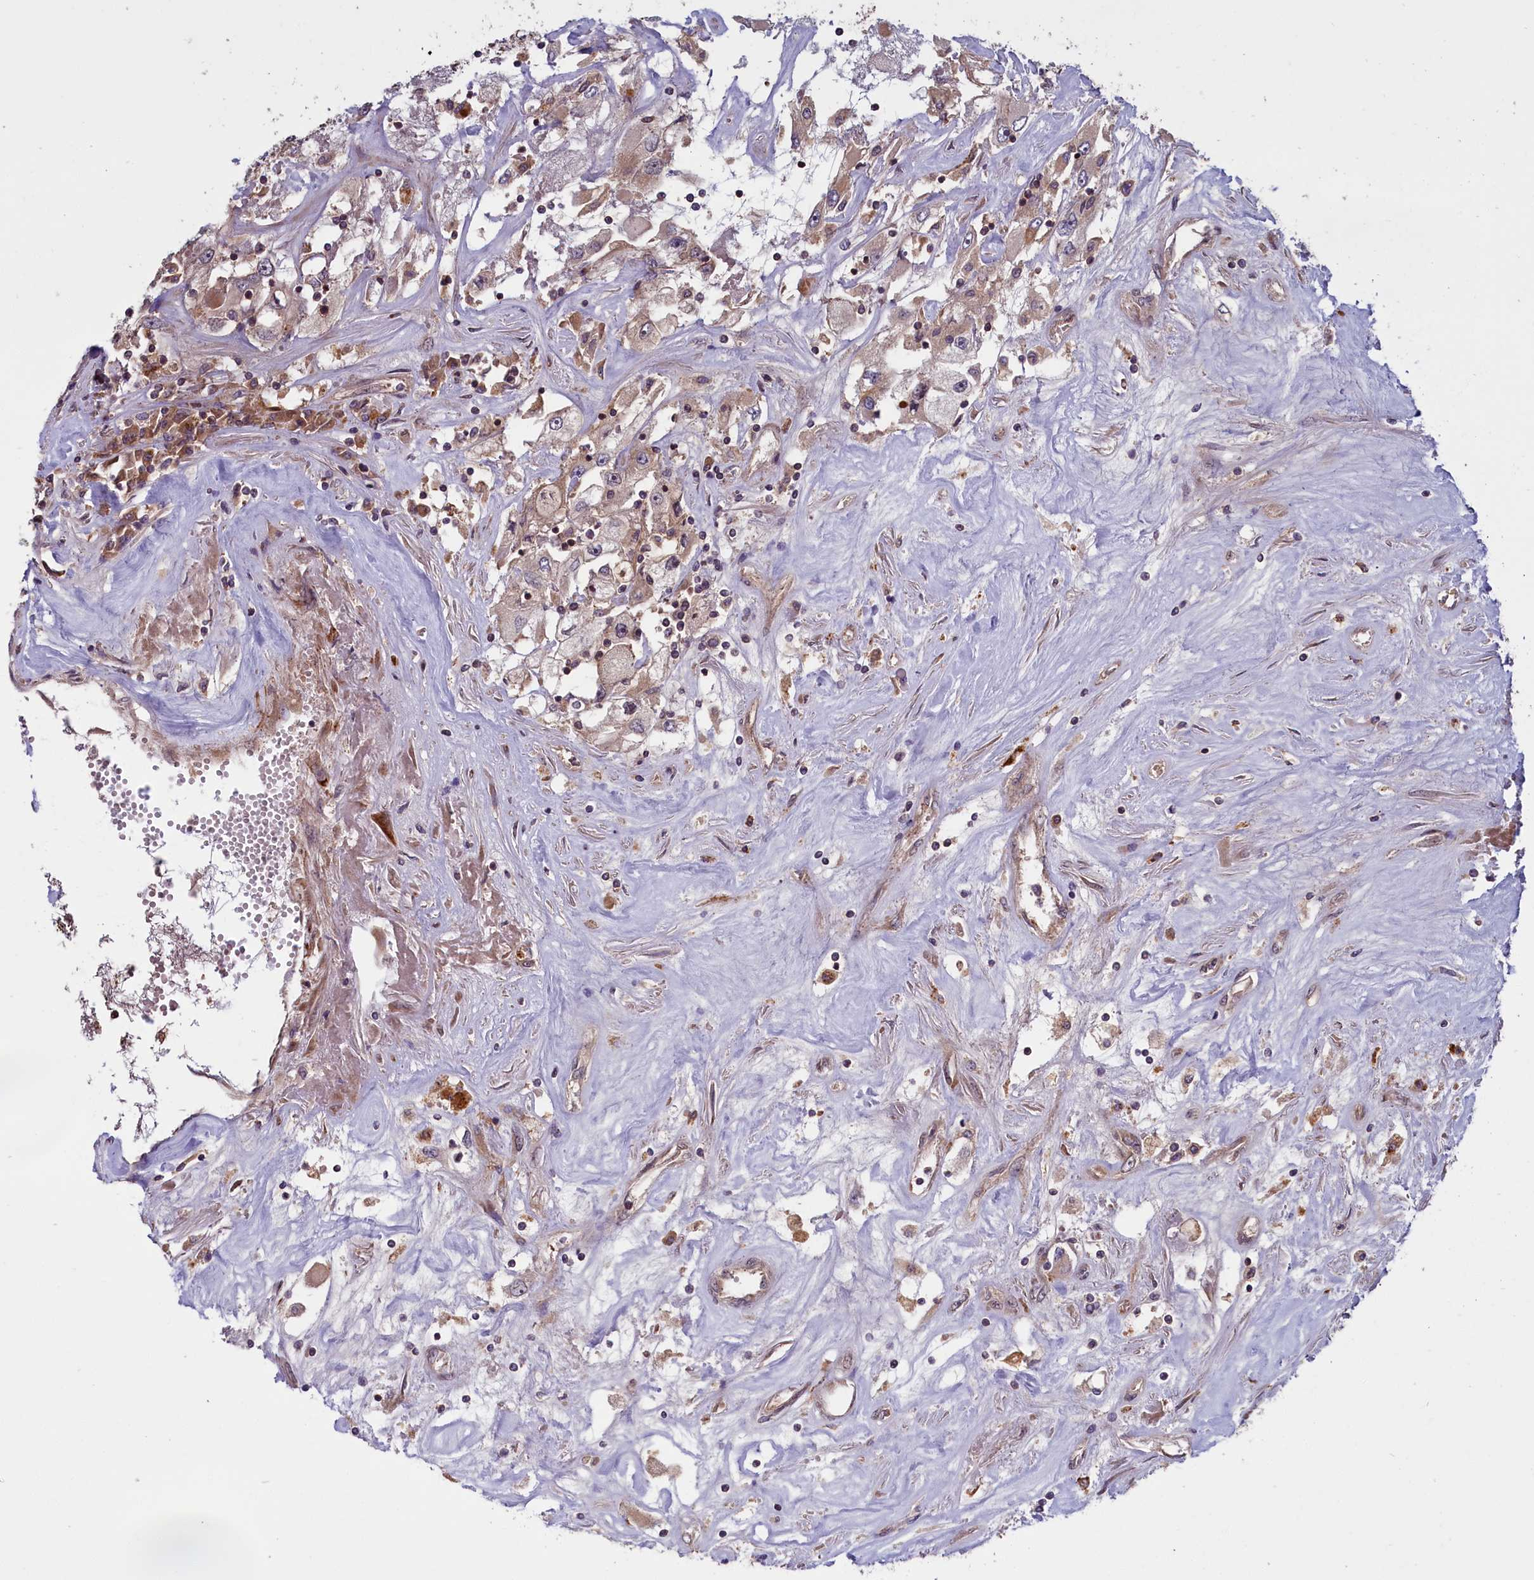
{"staining": {"intensity": "weak", "quantity": "25%-75%", "location": "cytoplasmic/membranous"}, "tissue": "renal cancer", "cell_type": "Tumor cells", "image_type": "cancer", "snomed": [{"axis": "morphology", "description": "Adenocarcinoma, NOS"}, {"axis": "topography", "description": "Kidney"}], "caption": "Protein expression by IHC exhibits weak cytoplasmic/membranous expression in about 25%-75% of tumor cells in renal cancer. (brown staining indicates protein expression, while blue staining denotes nuclei).", "gene": "DENND1B", "patient": {"sex": "female", "age": 52}}